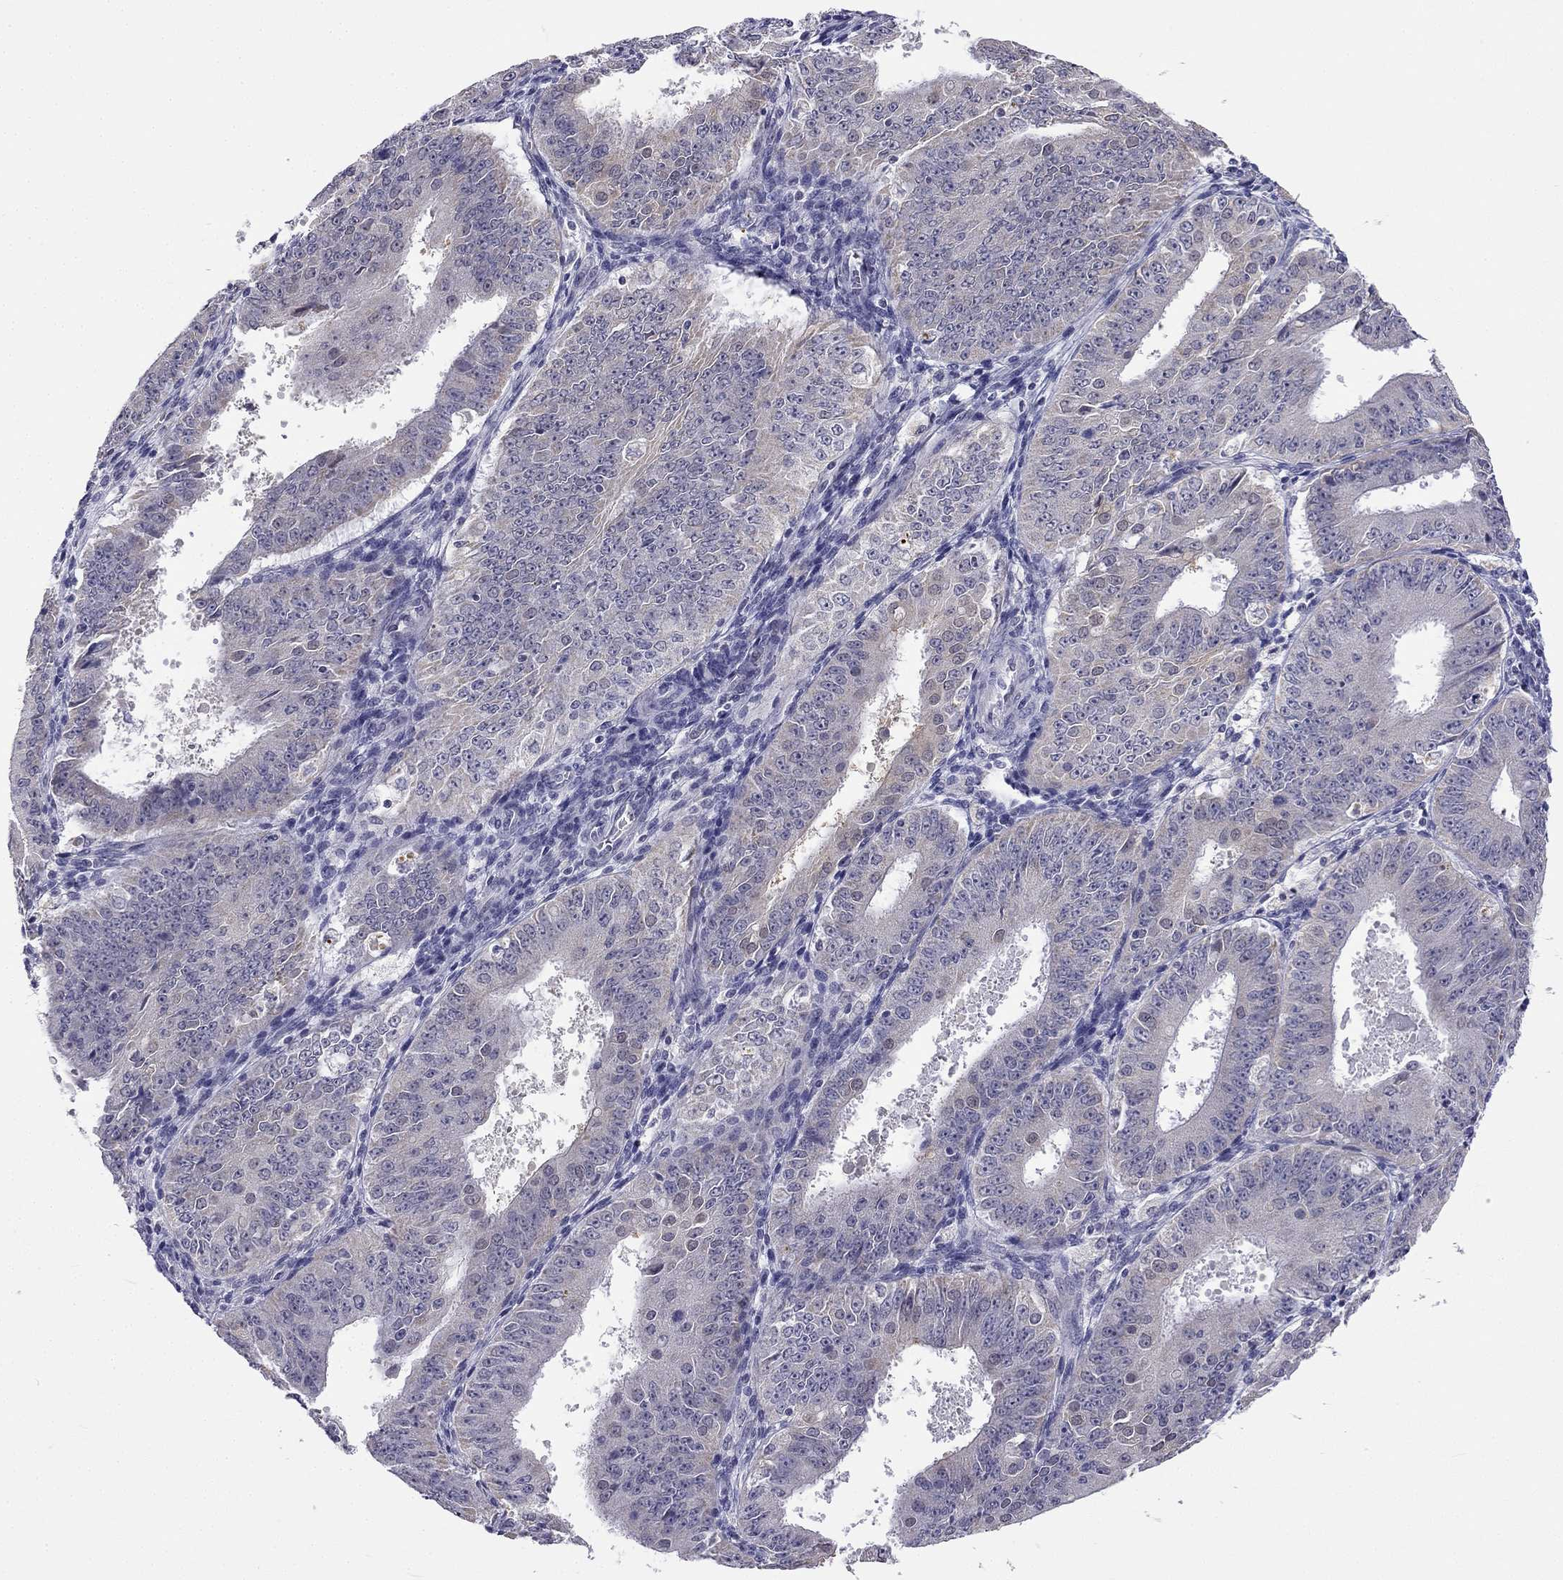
{"staining": {"intensity": "weak", "quantity": "<25%", "location": "cytoplasmic/membranous"}, "tissue": "ovarian cancer", "cell_type": "Tumor cells", "image_type": "cancer", "snomed": [{"axis": "morphology", "description": "Carcinoma, endometroid"}, {"axis": "topography", "description": "Ovary"}], "caption": "A high-resolution micrograph shows immunohistochemistry staining of ovarian endometroid carcinoma, which reveals no significant positivity in tumor cells.", "gene": "C5orf49", "patient": {"sex": "female", "age": 42}}